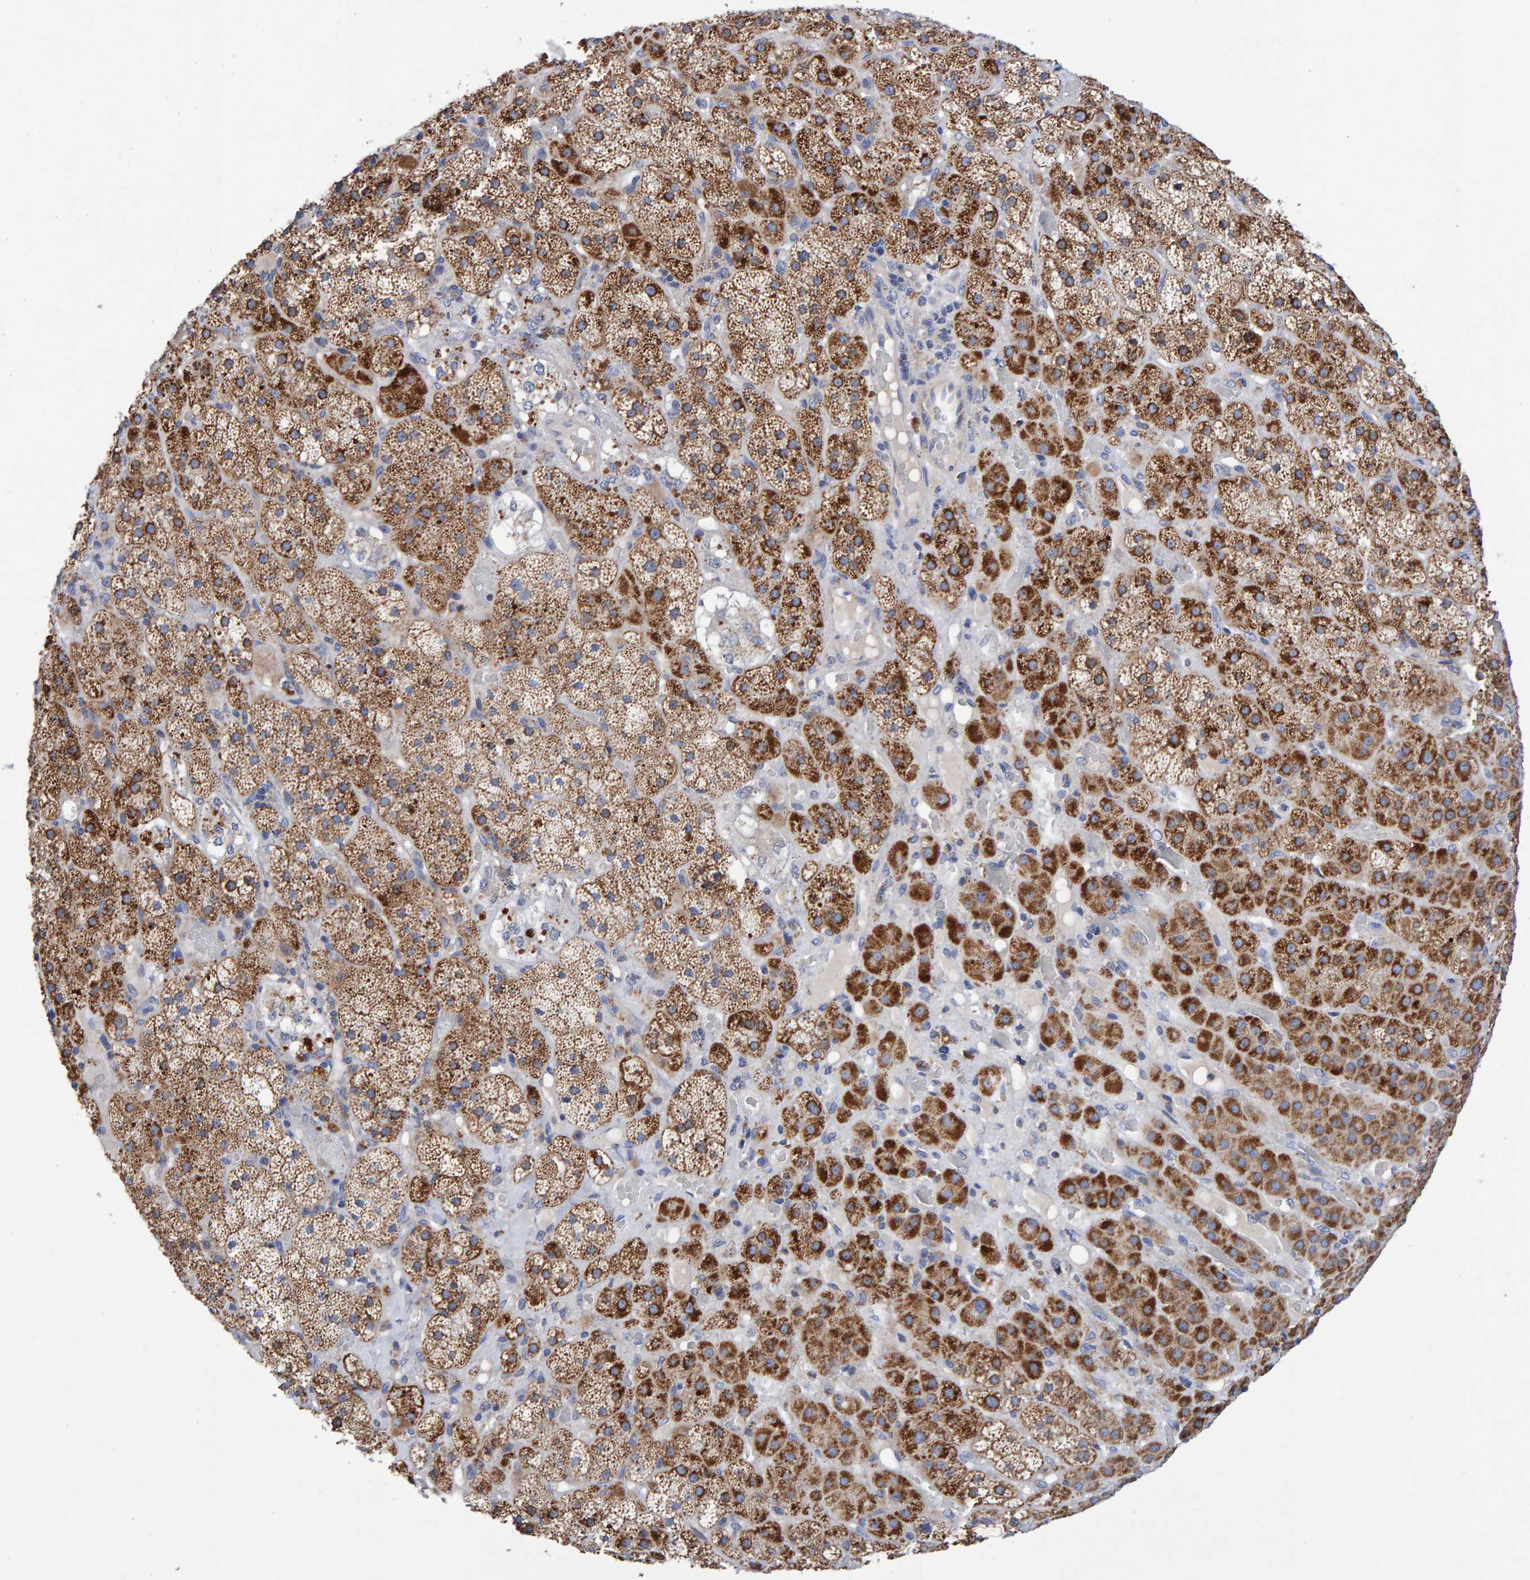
{"staining": {"intensity": "strong", "quantity": "25%-75%", "location": "cytoplasmic/membranous"}, "tissue": "adrenal gland", "cell_type": "Glandular cells", "image_type": "normal", "snomed": [{"axis": "morphology", "description": "Normal tissue, NOS"}, {"axis": "topography", "description": "Adrenal gland"}], "caption": "A high-resolution photomicrograph shows immunohistochemistry (IHC) staining of unremarkable adrenal gland, which reveals strong cytoplasmic/membranous staining in about 25%-75% of glandular cells.", "gene": "EFR3A", "patient": {"sex": "male", "age": 57}}